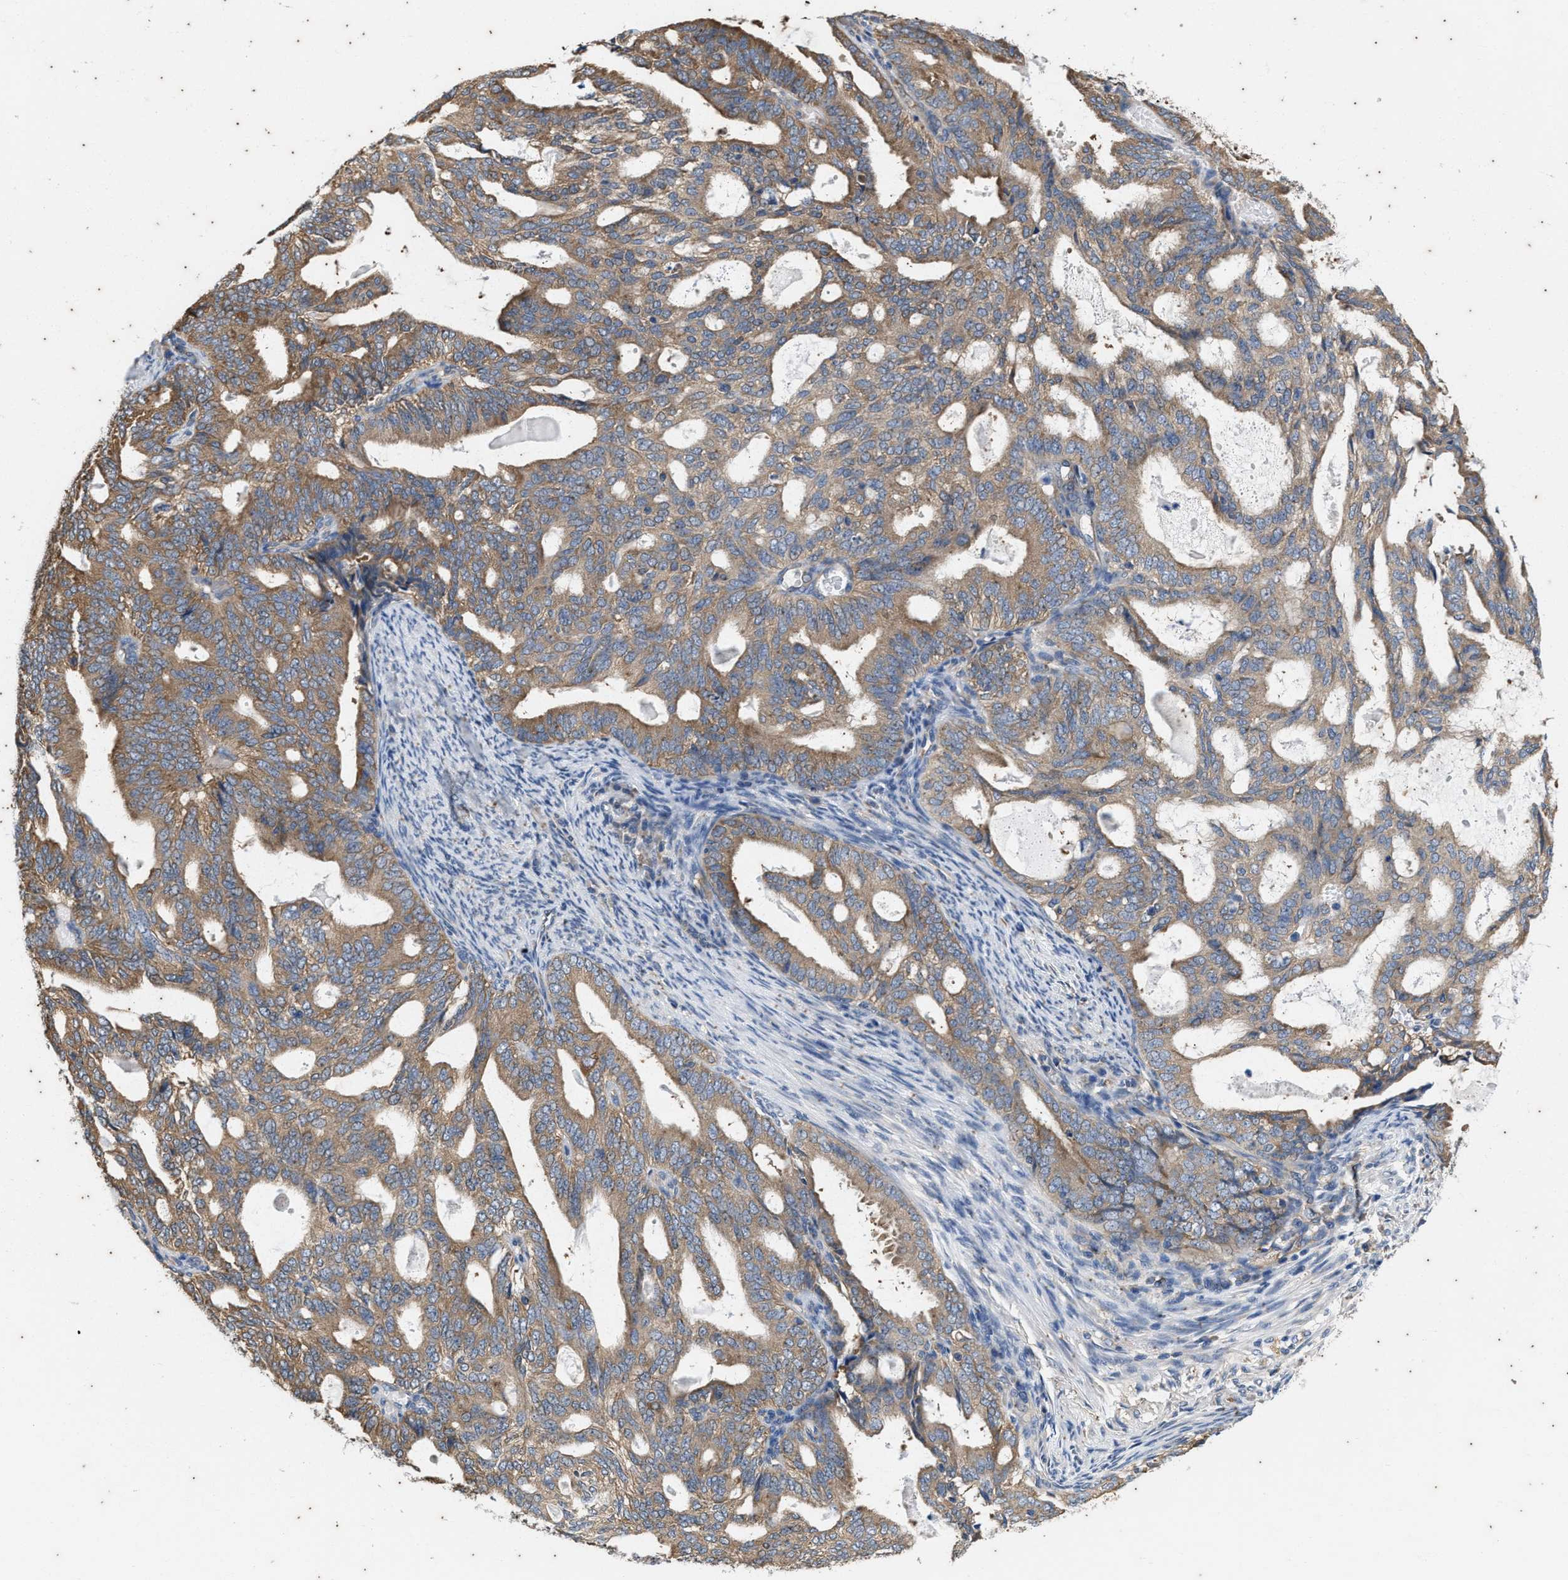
{"staining": {"intensity": "moderate", "quantity": ">75%", "location": "cytoplasmic/membranous"}, "tissue": "endometrial cancer", "cell_type": "Tumor cells", "image_type": "cancer", "snomed": [{"axis": "morphology", "description": "Adenocarcinoma, NOS"}, {"axis": "topography", "description": "Endometrium"}], "caption": "Protein expression analysis of endometrial cancer (adenocarcinoma) reveals moderate cytoplasmic/membranous staining in about >75% of tumor cells. The protein of interest is shown in brown color, while the nuclei are stained blue.", "gene": "COX19", "patient": {"sex": "female", "age": 58}}